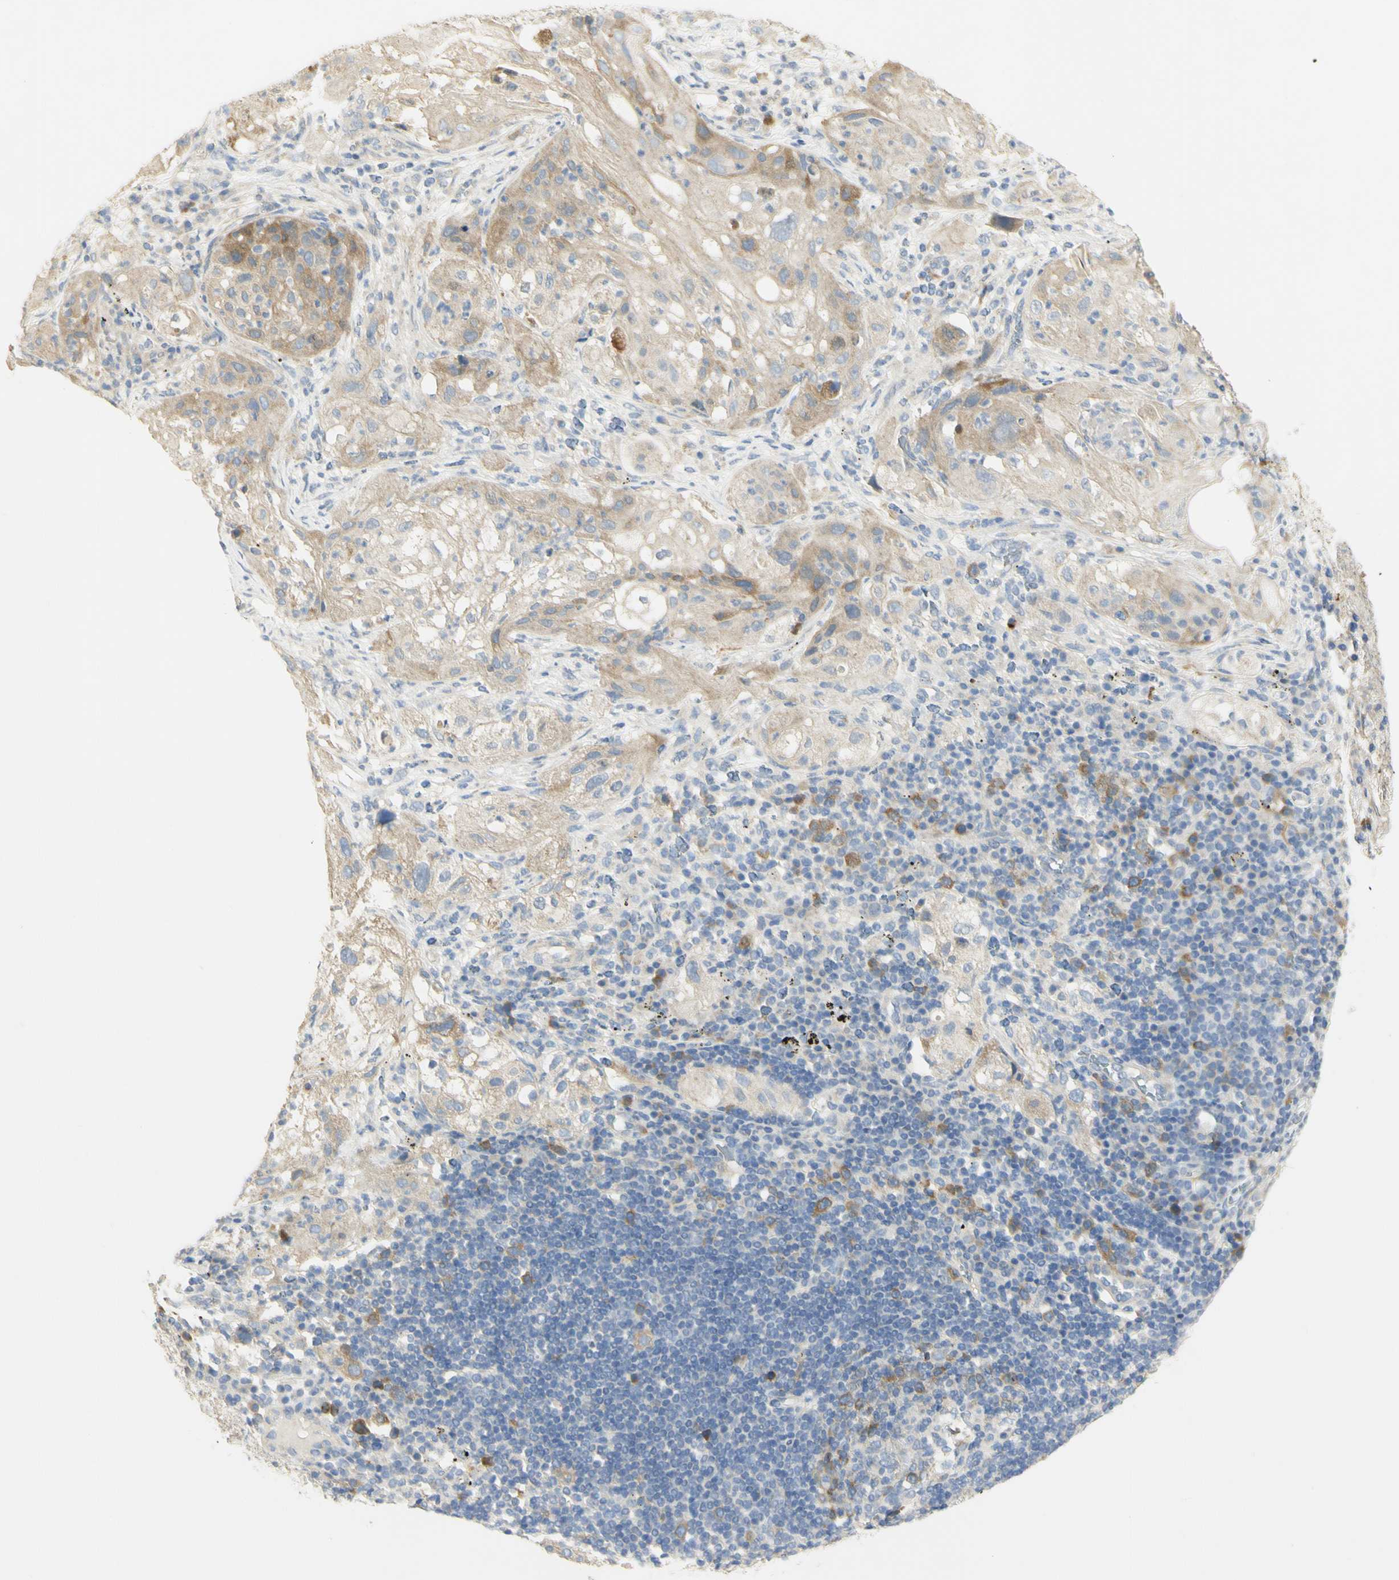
{"staining": {"intensity": "moderate", "quantity": ">75%", "location": "cytoplasmic/membranous"}, "tissue": "lung cancer", "cell_type": "Tumor cells", "image_type": "cancer", "snomed": [{"axis": "morphology", "description": "Inflammation, NOS"}, {"axis": "morphology", "description": "Squamous cell carcinoma, NOS"}, {"axis": "topography", "description": "Lymph node"}, {"axis": "topography", "description": "Soft tissue"}, {"axis": "topography", "description": "Lung"}], "caption": "Immunohistochemical staining of human lung cancer exhibits medium levels of moderate cytoplasmic/membranous protein positivity in about >75% of tumor cells. Using DAB (3,3'-diaminobenzidine) (brown) and hematoxylin (blue) stains, captured at high magnification using brightfield microscopy.", "gene": "KIF11", "patient": {"sex": "male", "age": 66}}